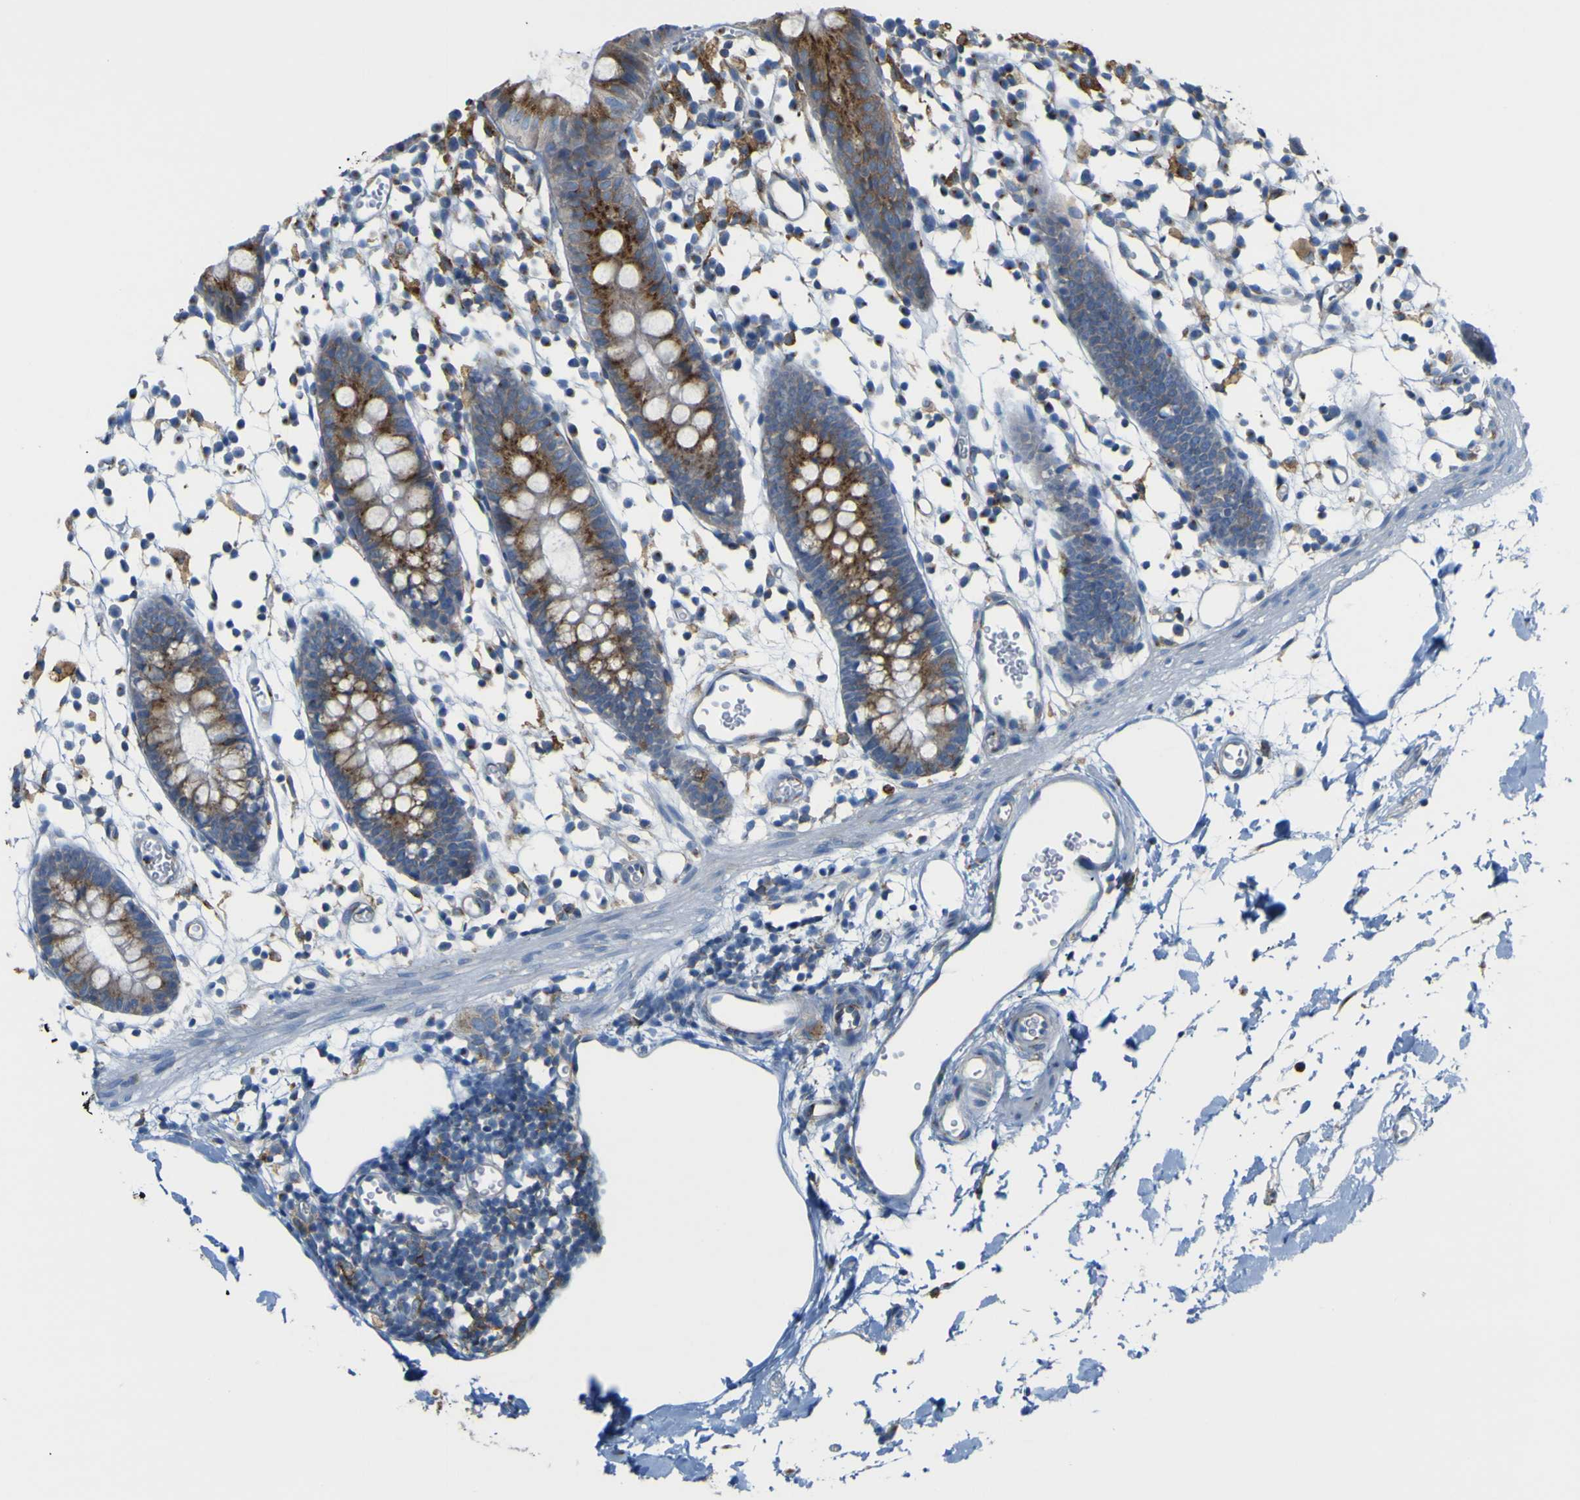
{"staining": {"intensity": "negative", "quantity": "none", "location": "none"}, "tissue": "colon", "cell_type": "Endothelial cells", "image_type": "normal", "snomed": [{"axis": "morphology", "description": "Normal tissue, NOS"}, {"axis": "topography", "description": "Colon"}], "caption": "DAB (3,3'-diaminobenzidine) immunohistochemical staining of normal human colon exhibits no significant staining in endothelial cells.", "gene": "IGF2R", "patient": {"sex": "male", "age": 14}}